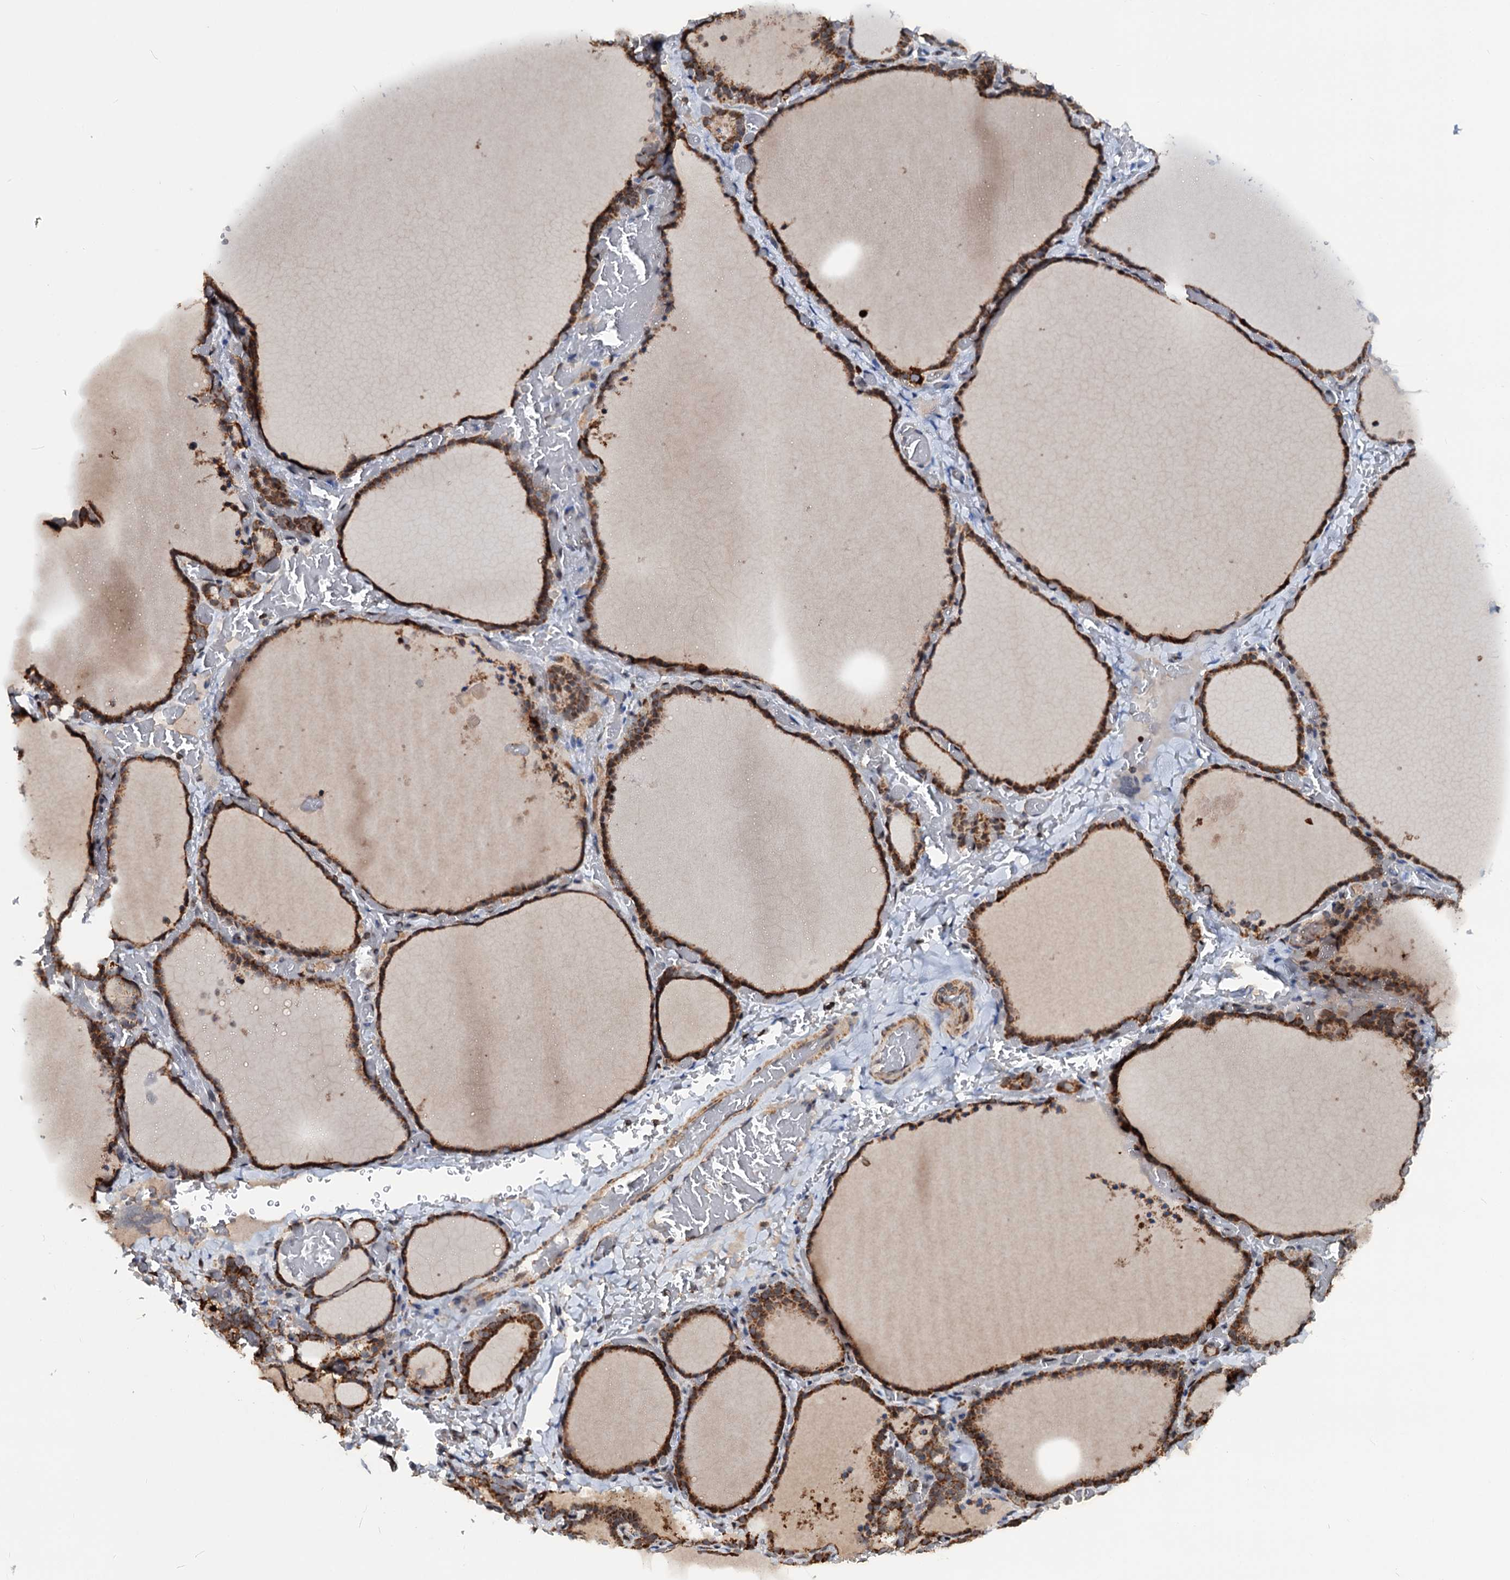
{"staining": {"intensity": "strong", "quantity": ">75%", "location": "cytoplasmic/membranous"}, "tissue": "thyroid gland", "cell_type": "Glandular cells", "image_type": "normal", "snomed": [{"axis": "morphology", "description": "Normal tissue, NOS"}, {"axis": "topography", "description": "Thyroid gland"}], "caption": "IHC (DAB (3,3'-diaminobenzidine)) staining of normal human thyroid gland shows strong cytoplasmic/membranous protein expression in approximately >75% of glandular cells.", "gene": "CEP76", "patient": {"sex": "female", "age": 39}}